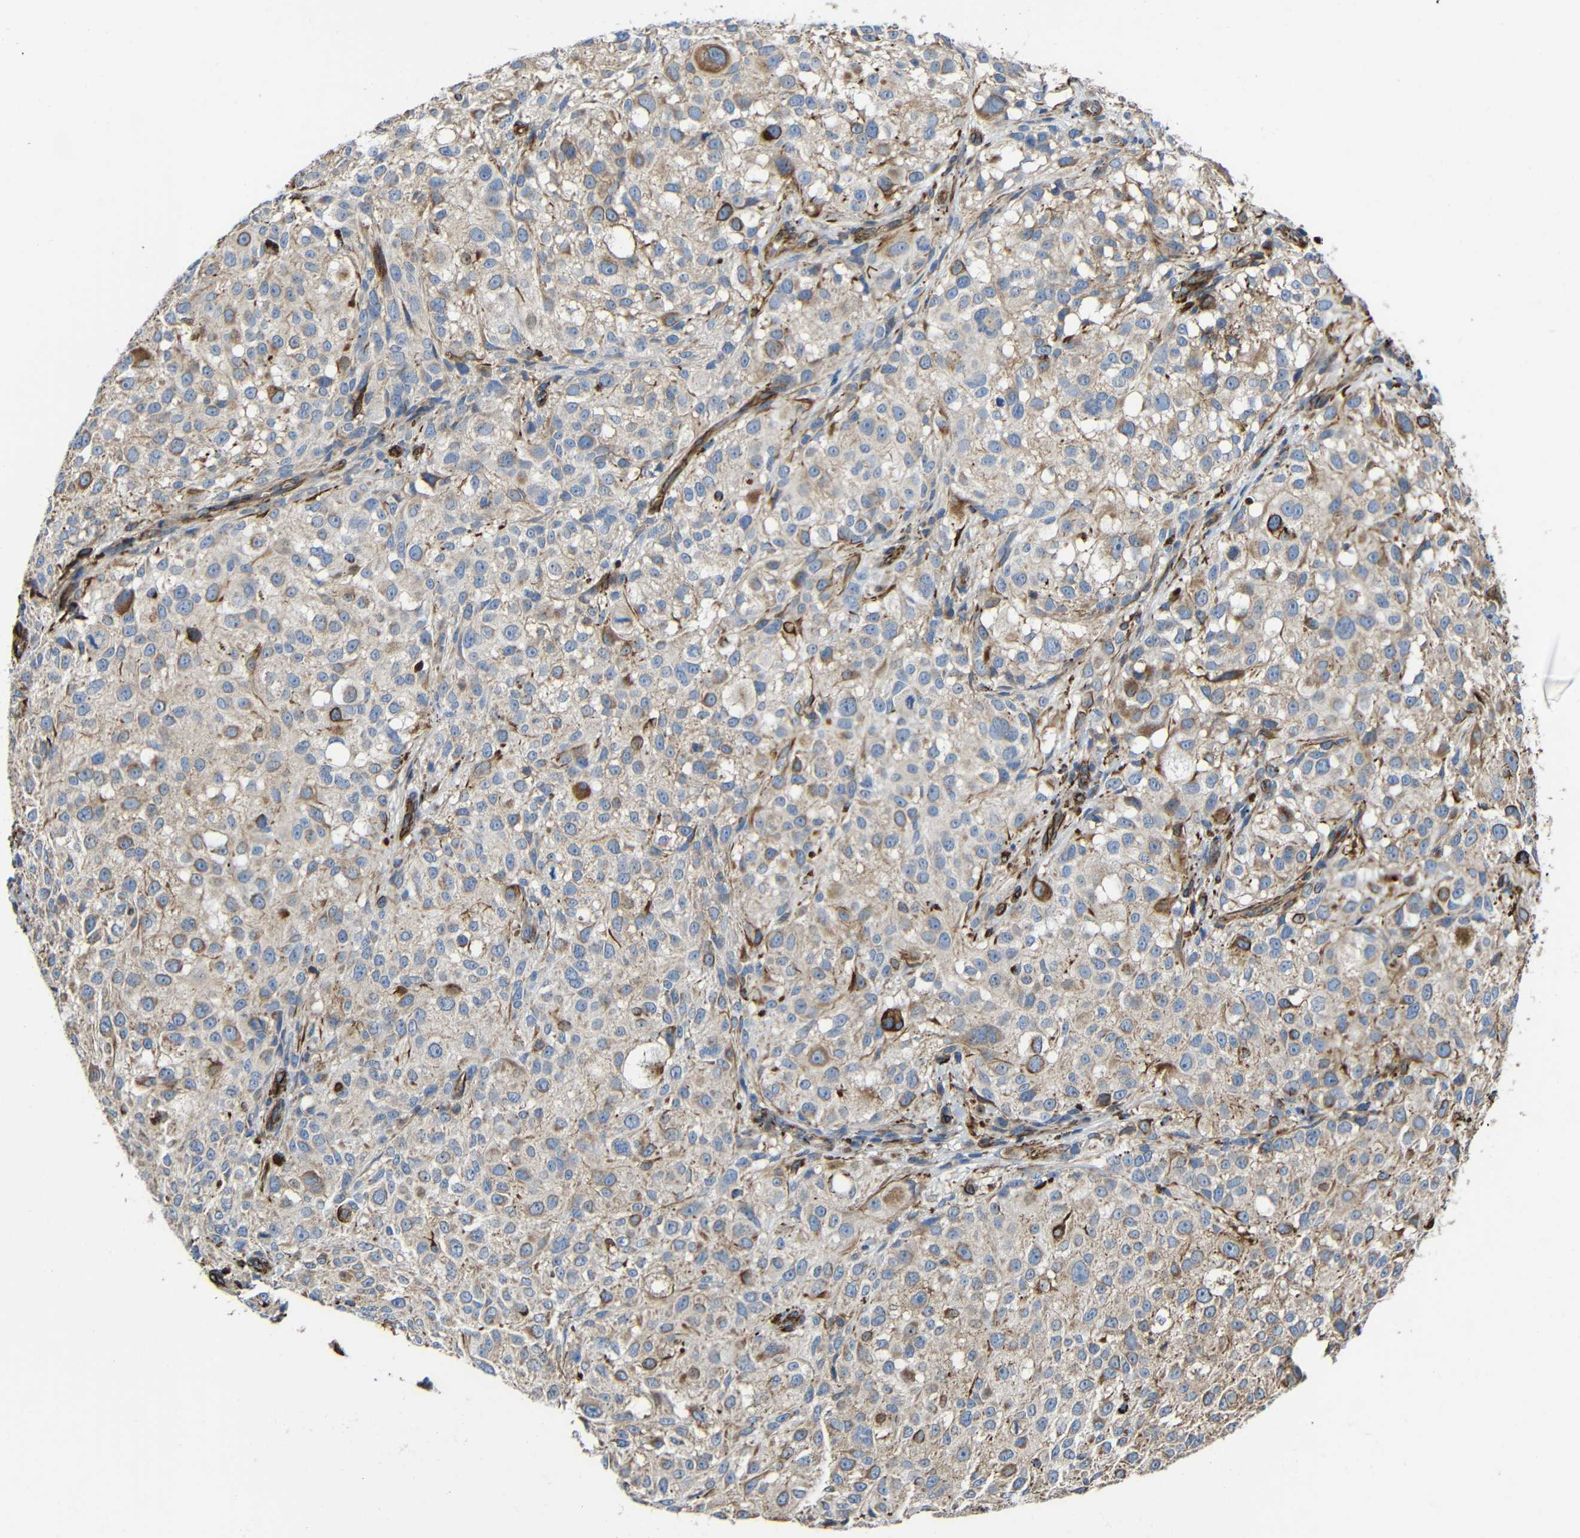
{"staining": {"intensity": "moderate", "quantity": "25%-75%", "location": "cytoplasmic/membranous"}, "tissue": "melanoma", "cell_type": "Tumor cells", "image_type": "cancer", "snomed": [{"axis": "morphology", "description": "Necrosis, NOS"}, {"axis": "morphology", "description": "Malignant melanoma, NOS"}, {"axis": "topography", "description": "Skin"}], "caption": "Malignant melanoma was stained to show a protein in brown. There is medium levels of moderate cytoplasmic/membranous positivity in about 25%-75% of tumor cells.", "gene": "IGSF10", "patient": {"sex": "female", "age": 87}}